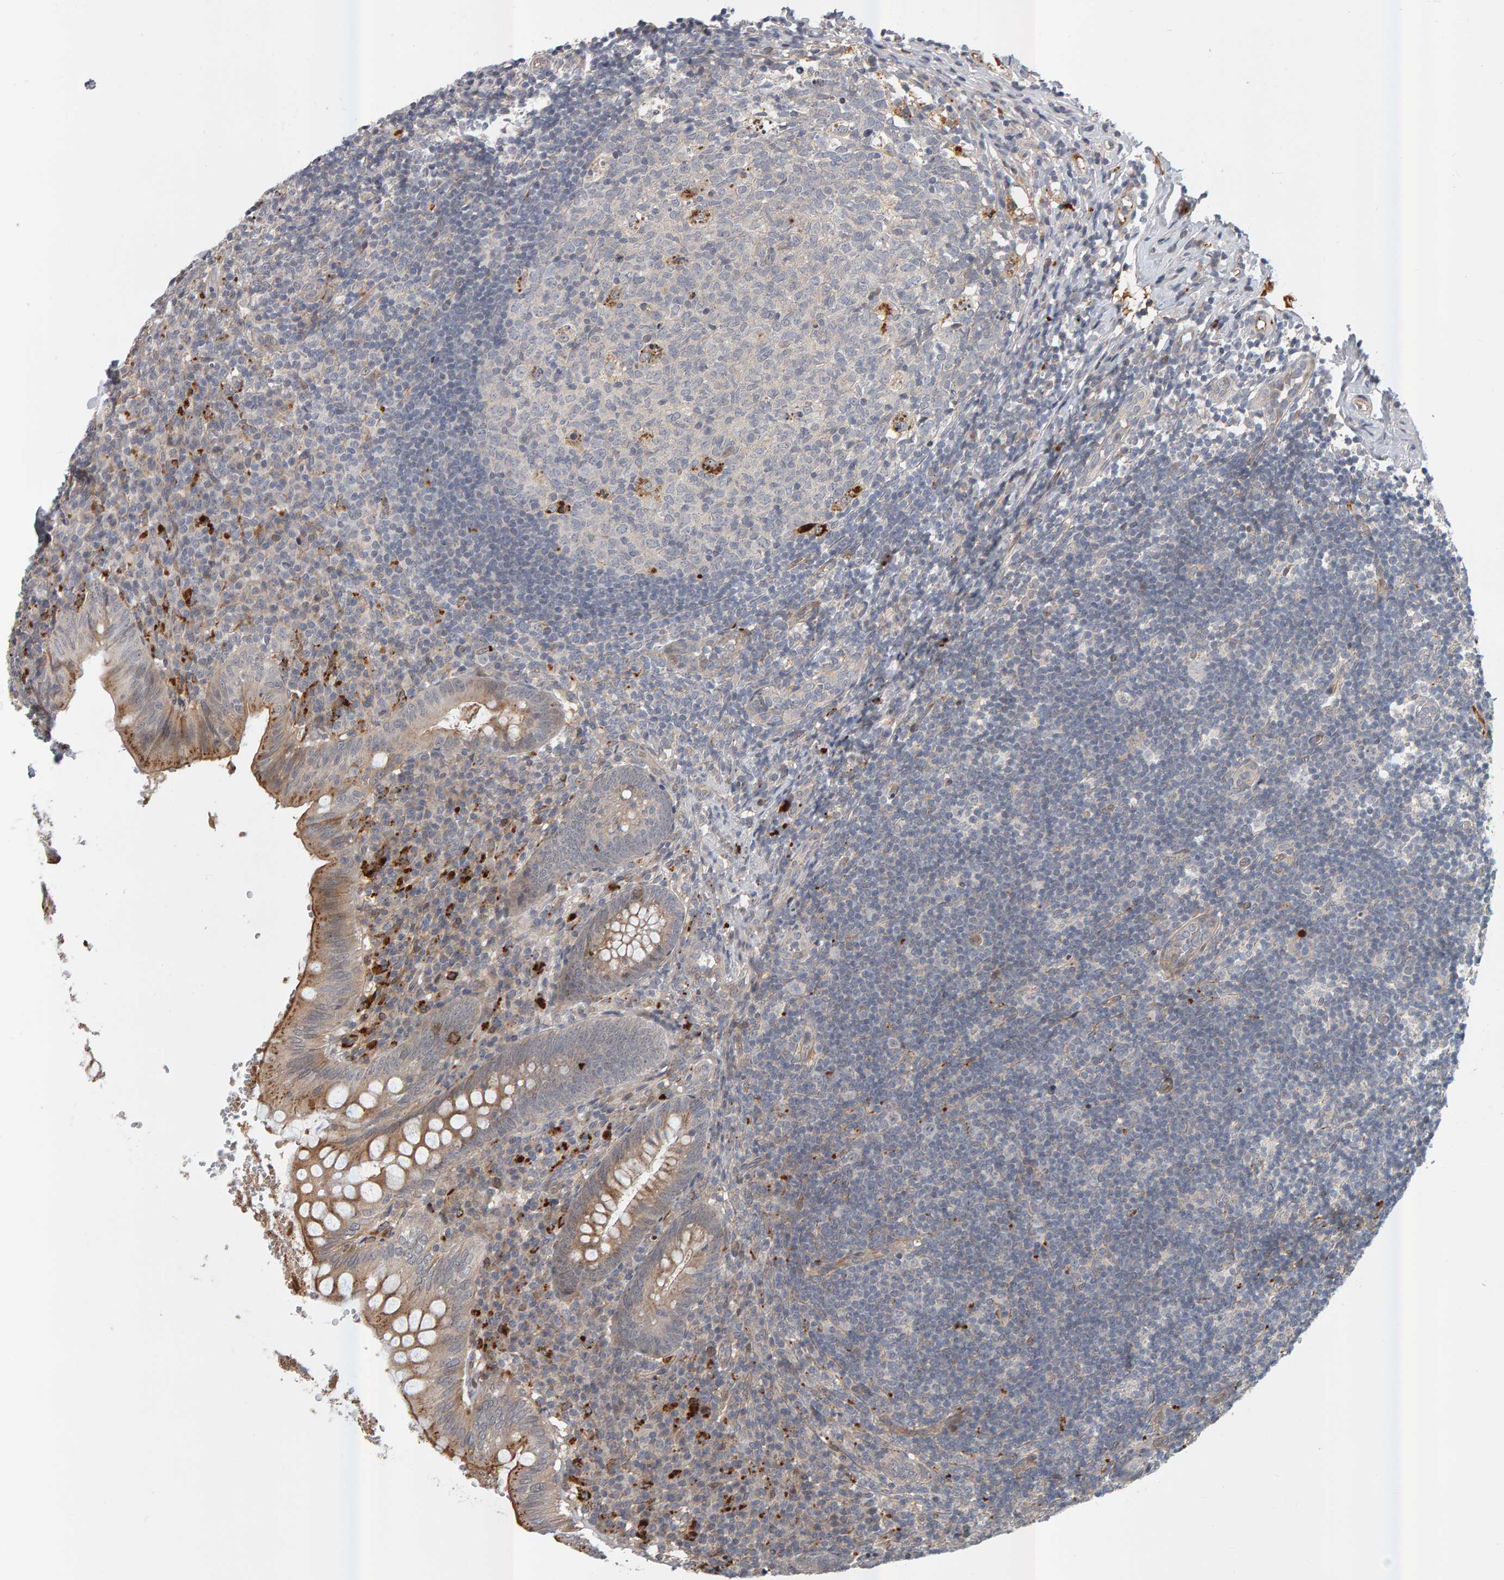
{"staining": {"intensity": "moderate", "quantity": "25%-75%", "location": "cytoplasmic/membranous"}, "tissue": "appendix", "cell_type": "Glandular cells", "image_type": "normal", "snomed": [{"axis": "morphology", "description": "Normal tissue, NOS"}, {"axis": "topography", "description": "Appendix"}], "caption": "A brown stain labels moderate cytoplasmic/membranous staining of a protein in glandular cells of benign human appendix. Nuclei are stained in blue.", "gene": "ZNF160", "patient": {"sex": "male", "age": 8}}